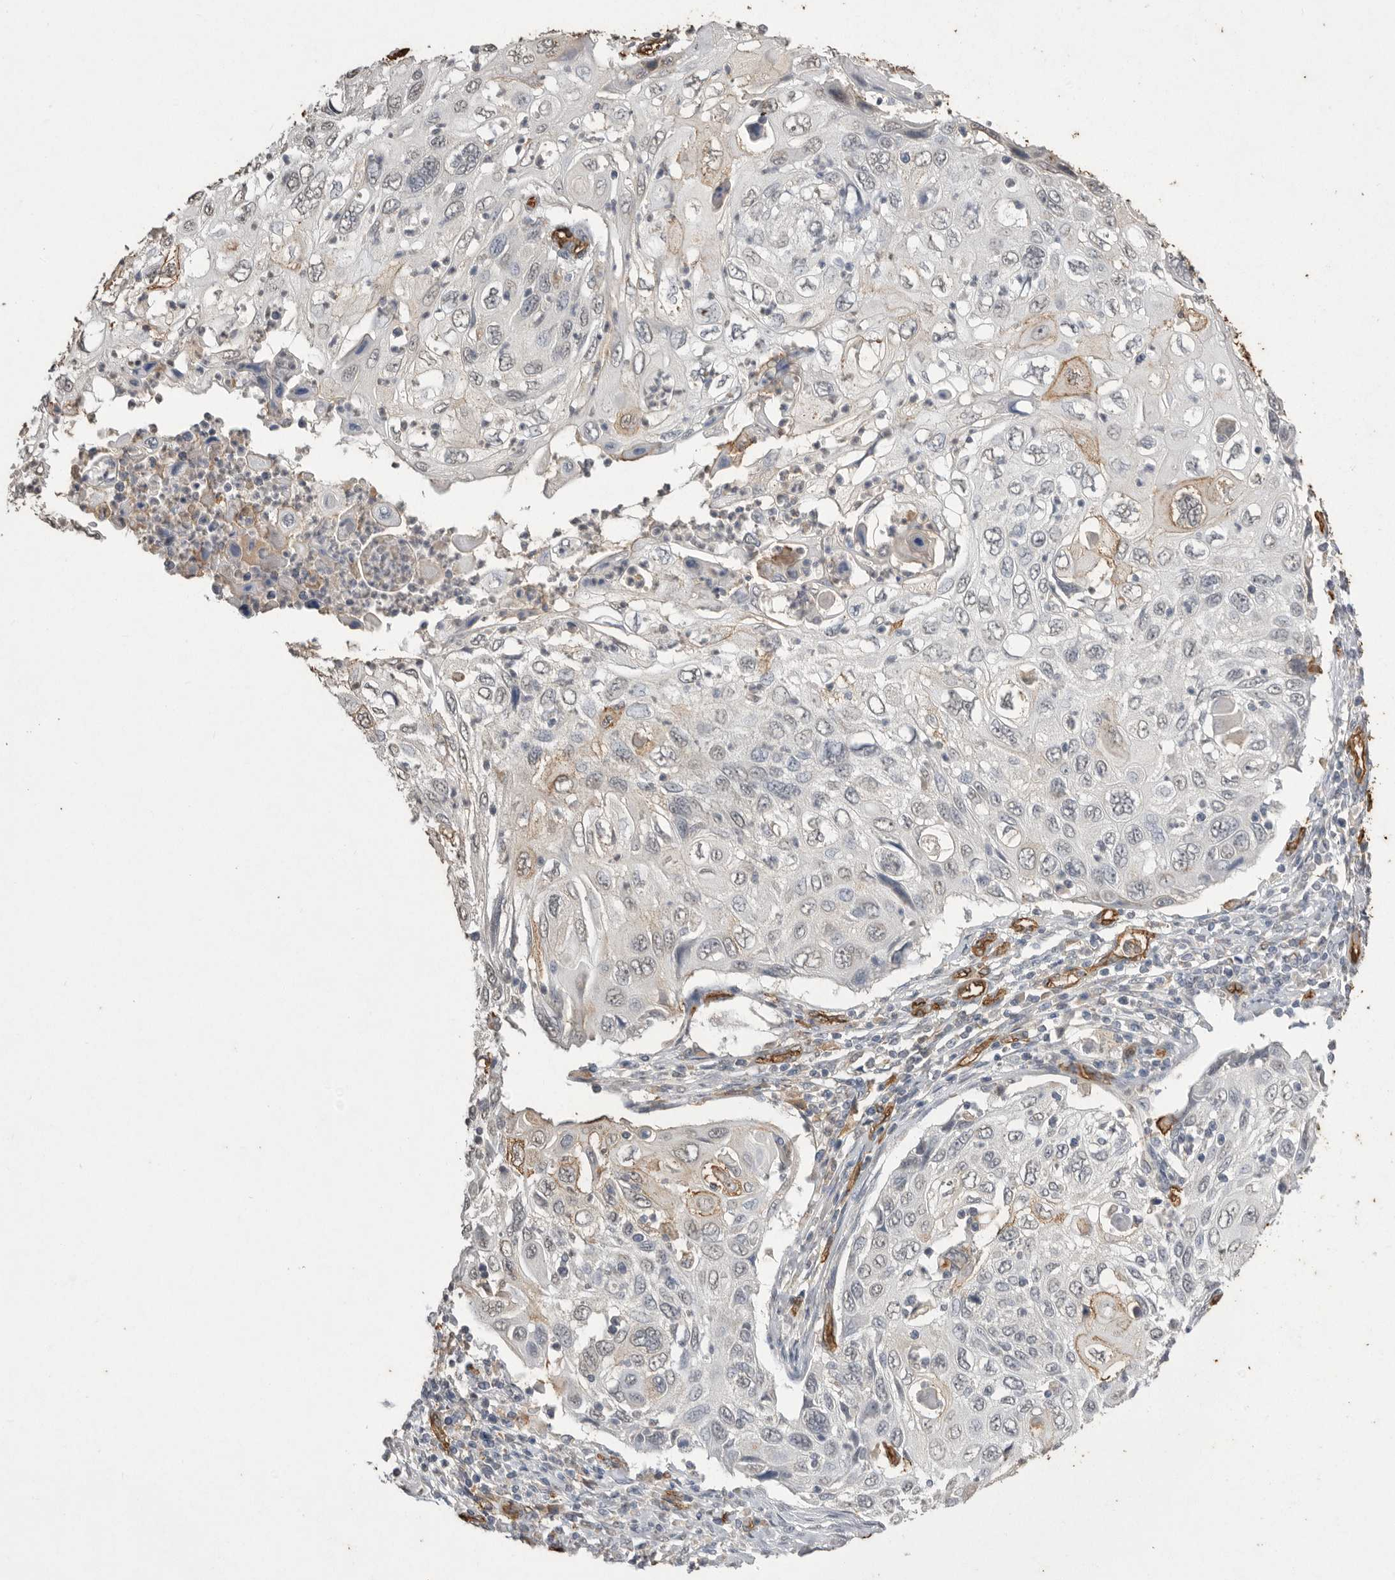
{"staining": {"intensity": "weak", "quantity": "<25%", "location": "cytoplasmic/membranous"}, "tissue": "cervical cancer", "cell_type": "Tumor cells", "image_type": "cancer", "snomed": [{"axis": "morphology", "description": "Squamous cell carcinoma, NOS"}, {"axis": "topography", "description": "Cervix"}], "caption": "The histopathology image demonstrates no significant staining in tumor cells of squamous cell carcinoma (cervical).", "gene": "IL27", "patient": {"sex": "female", "age": 70}}